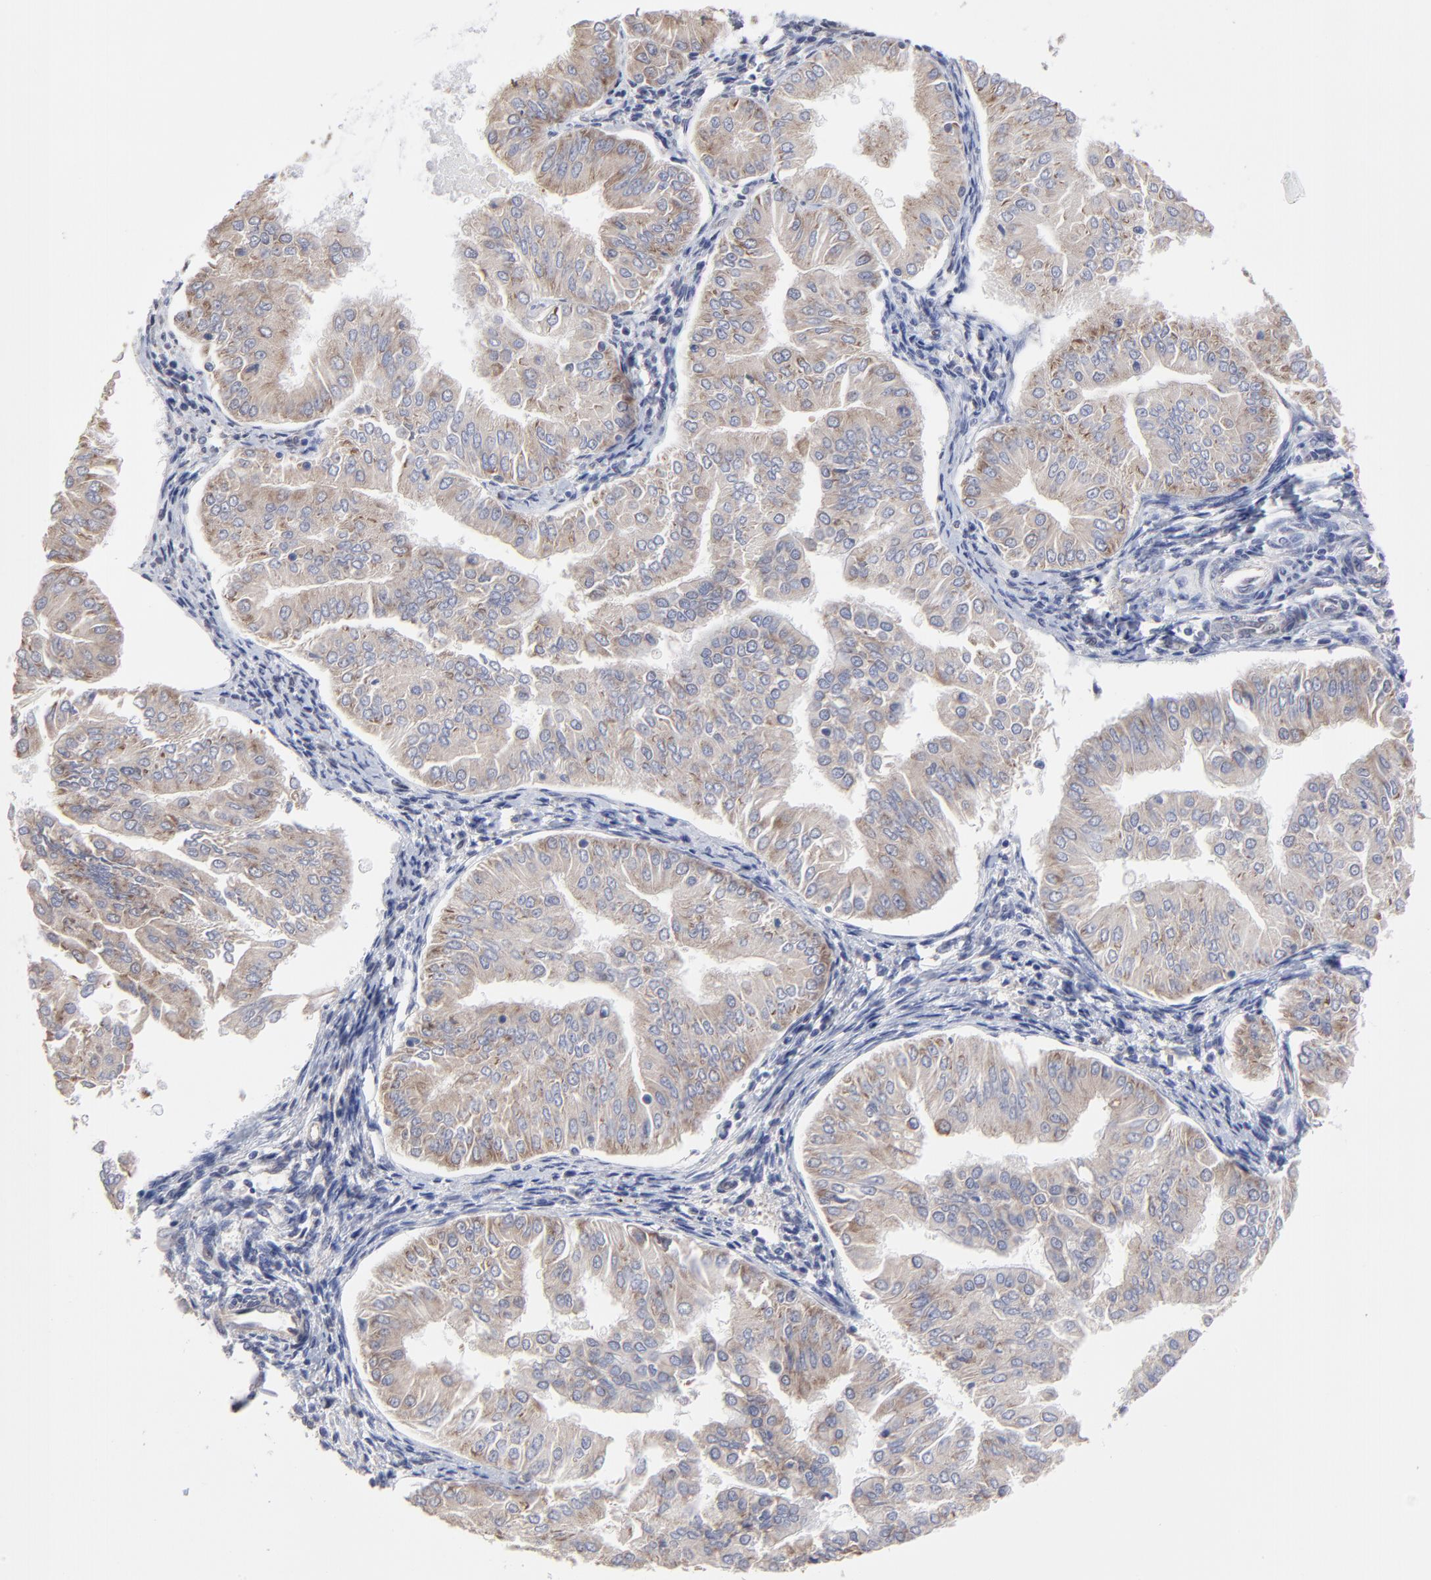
{"staining": {"intensity": "moderate", "quantity": "25%-75%", "location": "cytoplasmic/membranous"}, "tissue": "endometrial cancer", "cell_type": "Tumor cells", "image_type": "cancer", "snomed": [{"axis": "morphology", "description": "Adenocarcinoma, NOS"}, {"axis": "topography", "description": "Endometrium"}], "caption": "Protein expression analysis of human endometrial cancer reveals moderate cytoplasmic/membranous staining in approximately 25%-75% of tumor cells.", "gene": "CCT2", "patient": {"sex": "female", "age": 53}}